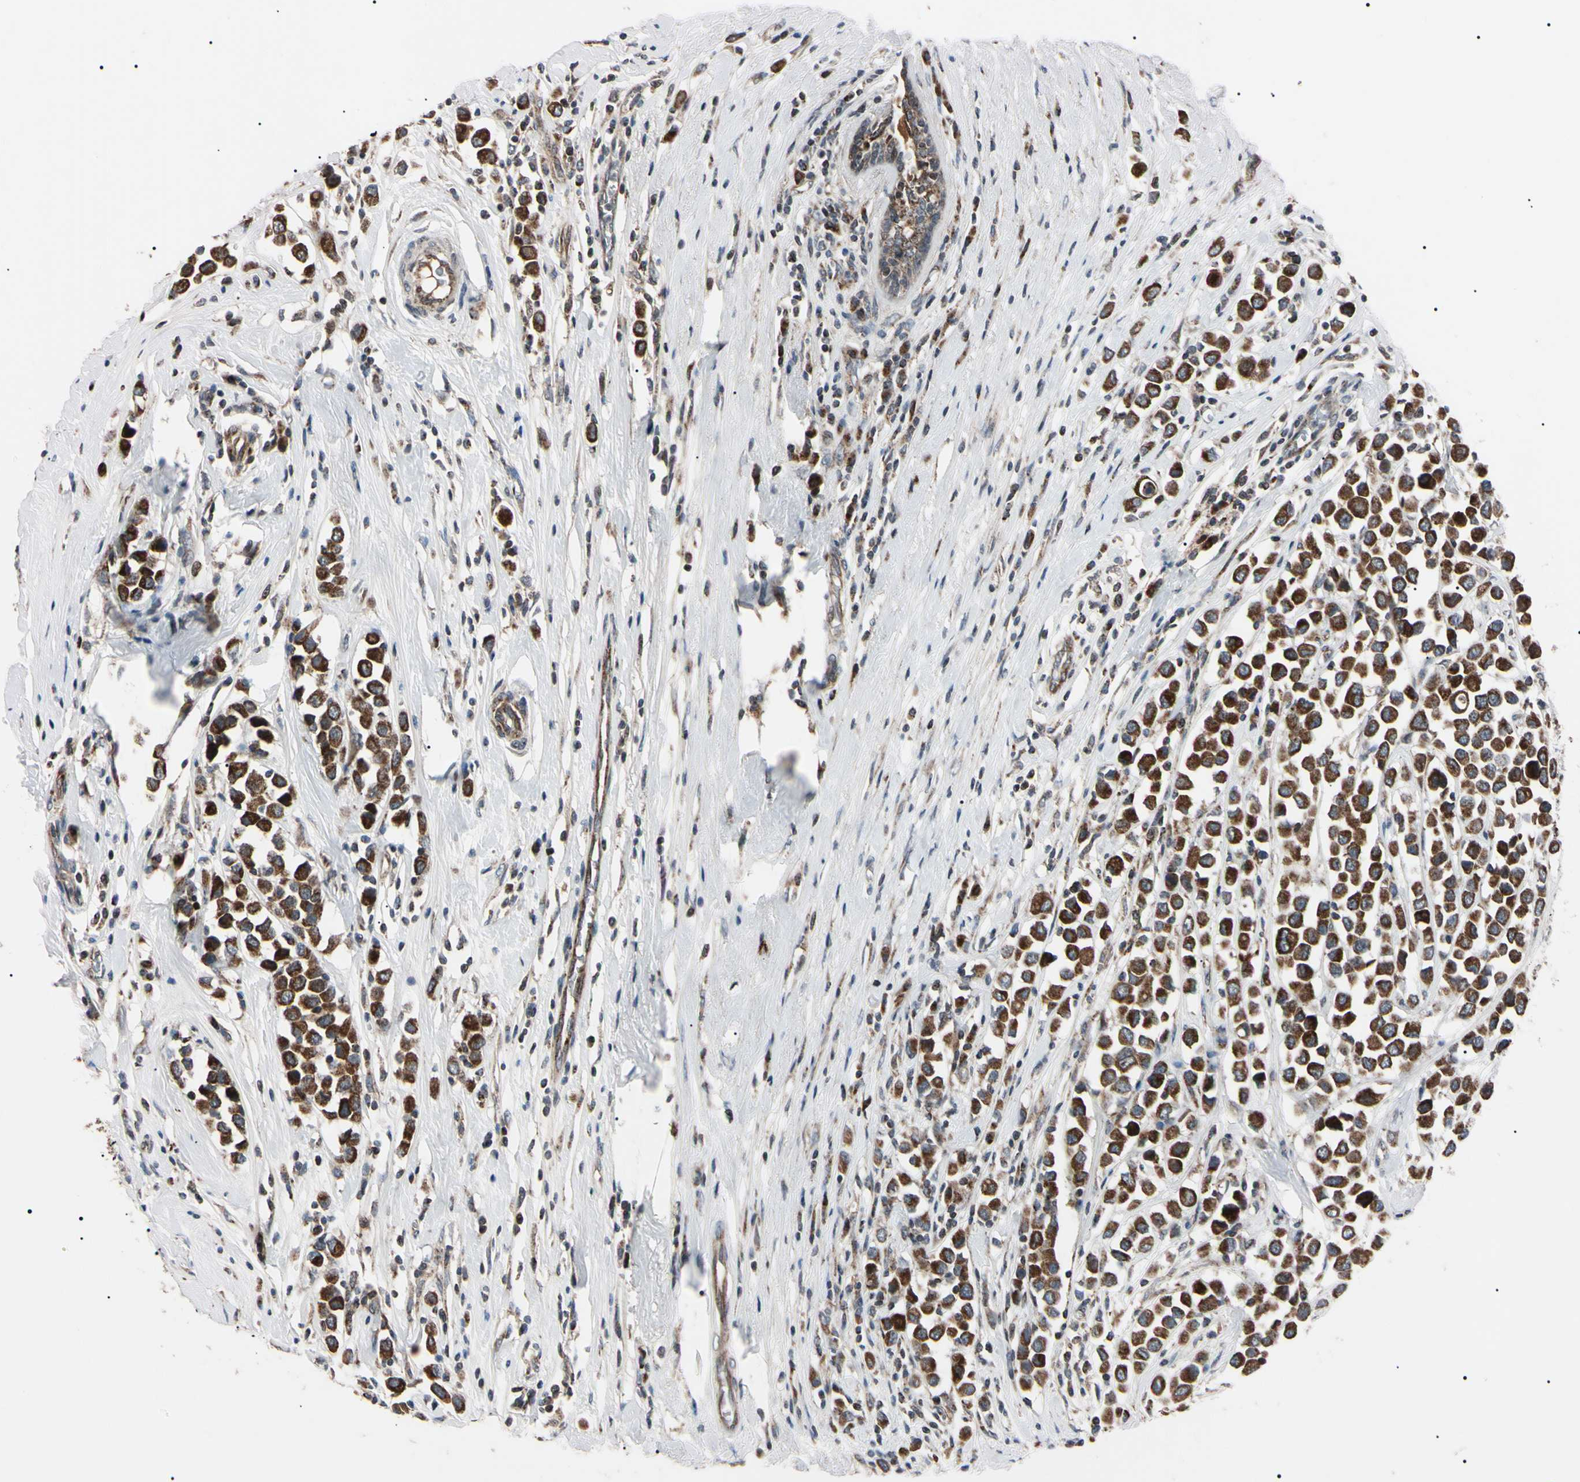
{"staining": {"intensity": "strong", "quantity": ">75%", "location": "cytoplasmic/membranous"}, "tissue": "breast cancer", "cell_type": "Tumor cells", "image_type": "cancer", "snomed": [{"axis": "morphology", "description": "Duct carcinoma"}, {"axis": "topography", "description": "Breast"}], "caption": "Human breast intraductal carcinoma stained for a protein (brown) demonstrates strong cytoplasmic/membranous positive positivity in about >75% of tumor cells.", "gene": "TNFRSF1A", "patient": {"sex": "female", "age": 61}}